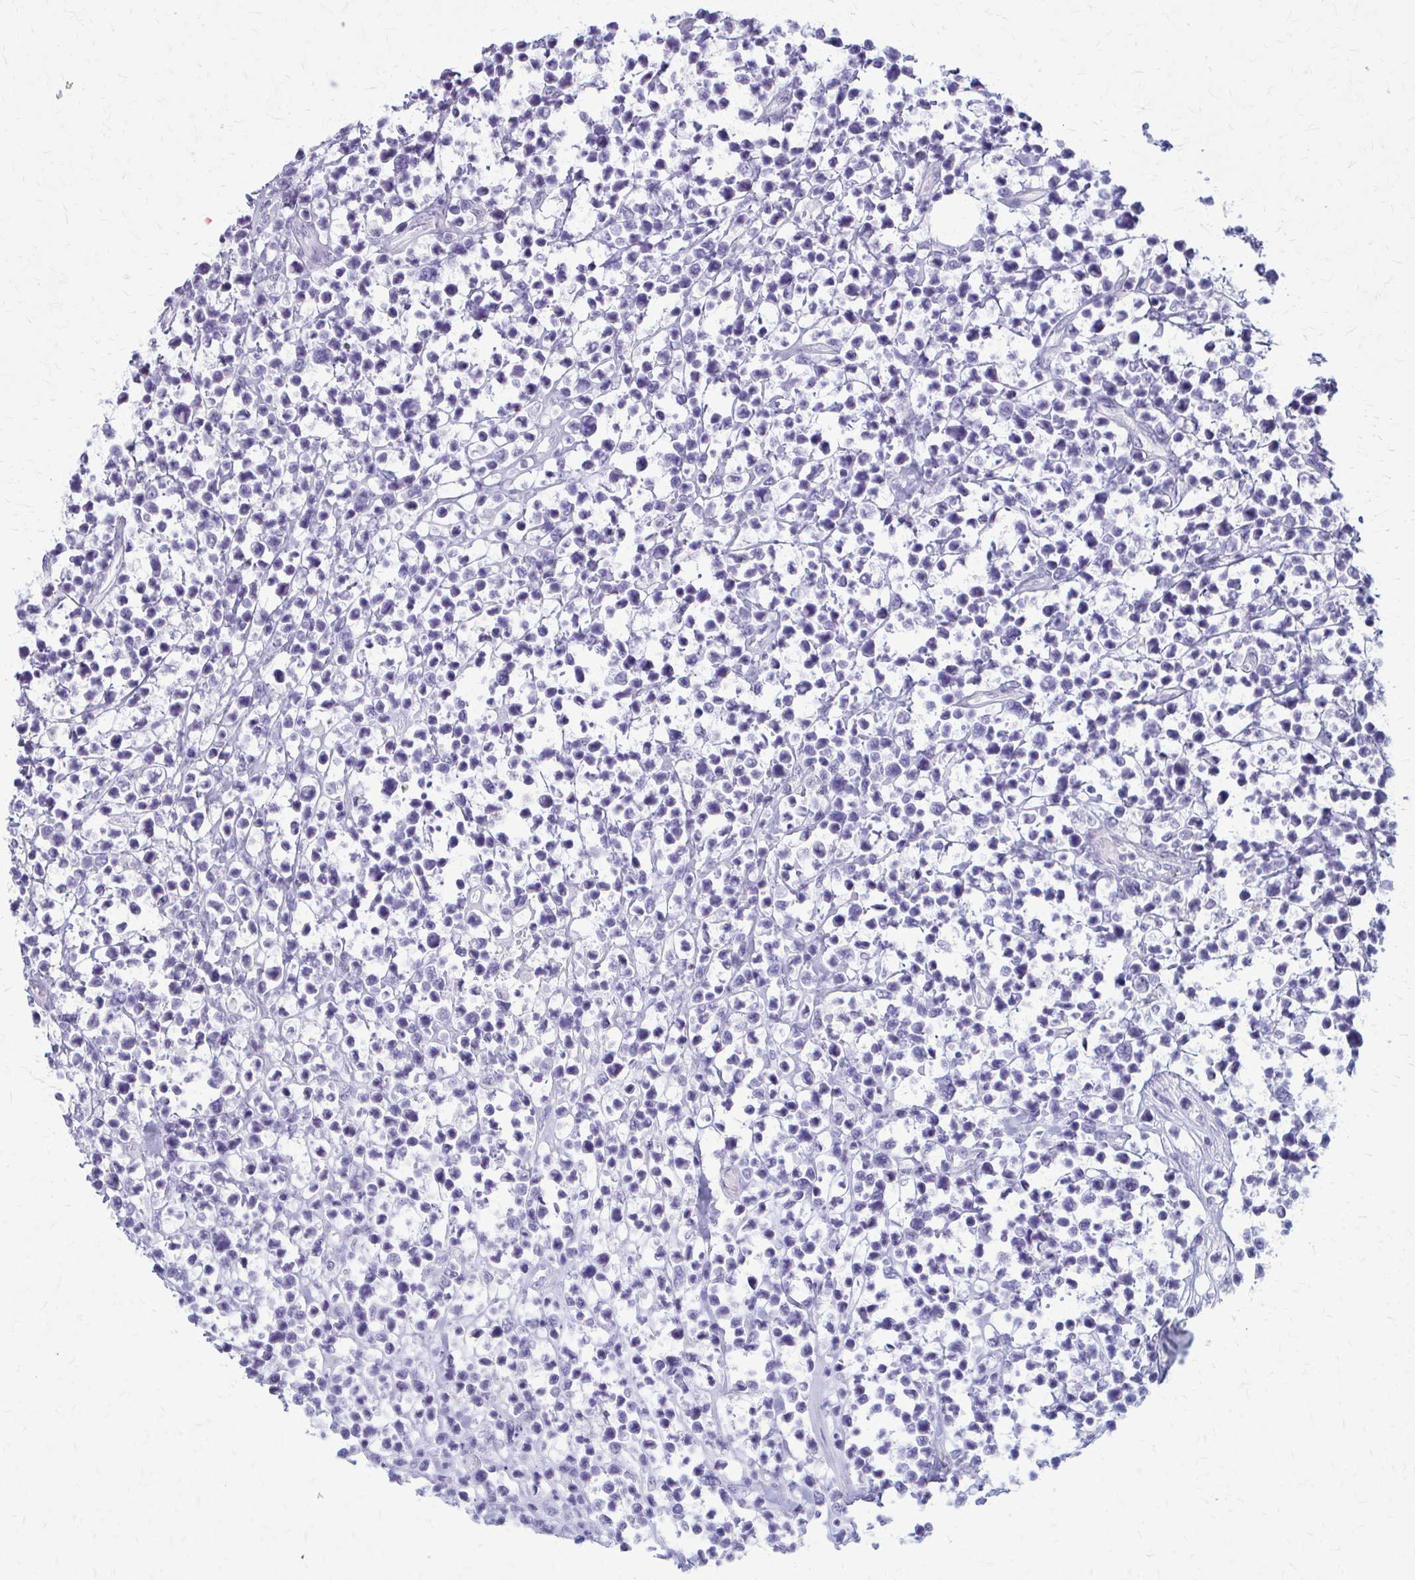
{"staining": {"intensity": "negative", "quantity": "none", "location": "none"}, "tissue": "lymphoma", "cell_type": "Tumor cells", "image_type": "cancer", "snomed": [{"axis": "morphology", "description": "Malignant lymphoma, non-Hodgkin's type, Low grade"}, {"axis": "topography", "description": "Lymph node"}], "caption": "Immunohistochemistry (IHC) photomicrograph of neoplastic tissue: lymphoma stained with DAB shows no significant protein staining in tumor cells. (DAB (3,3'-diaminobenzidine) immunohistochemistry with hematoxylin counter stain).", "gene": "PRKRA", "patient": {"sex": "male", "age": 60}}